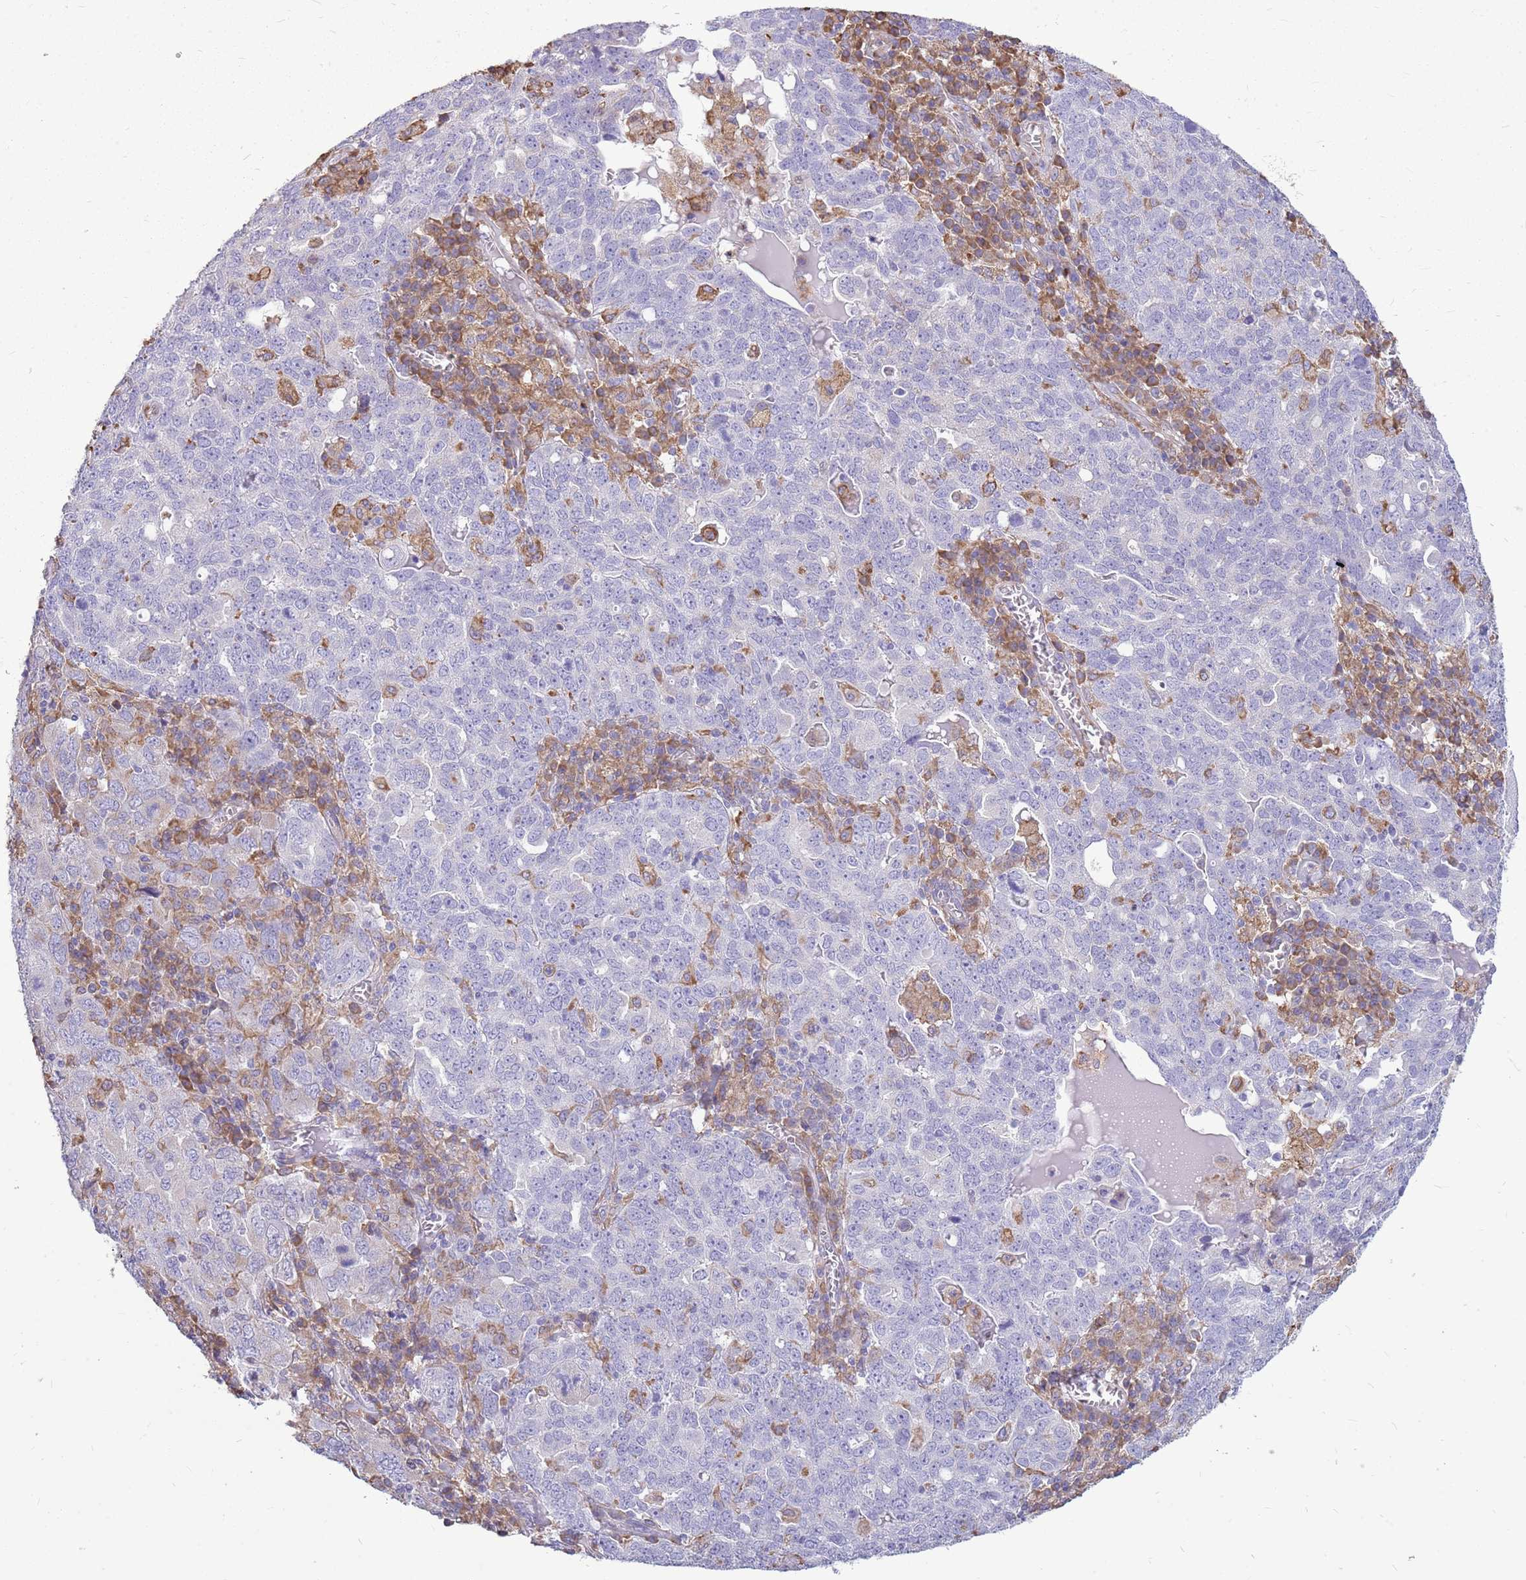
{"staining": {"intensity": "negative", "quantity": "none", "location": "none"}, "tissue": "ovarian cancer", "cell_type": "Tumor cells", "image_type": "cancer", "snomed": [{"axis": "morphology", "description": "Carcinoma, endometroid"}, {"axis": "topography", "description": "Ovary"}], "caption": "Image shows no significant protein positivity in tumor cells of ovarian endometroid carcinoma.", "gene": "KCTD19", "patient": {"sex": "female", "age": 62}}